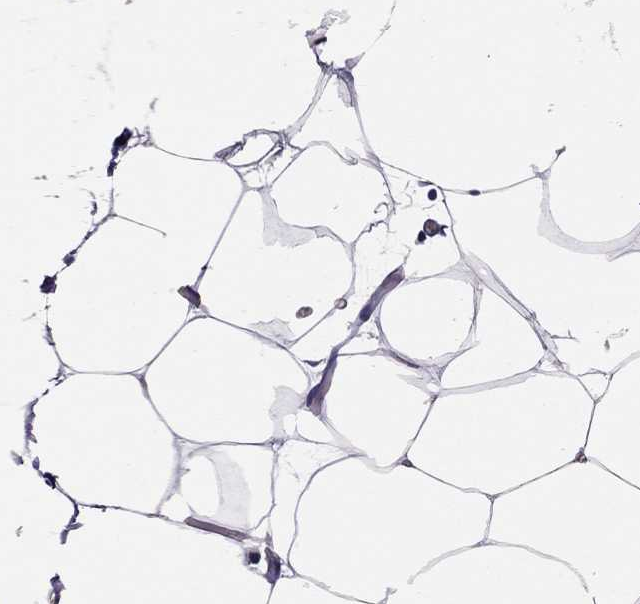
{"staining": {"intensity": "negative", "quantity": "none", "location": "none"}, "tissue": "adipose tissue", "cell_type": "Adipocytes", "image_type": "normal", "snomed": [{"axis": "morphology", "description": "Normal tissue, NOS"}, {"axis": "topography", "description": "Adipose tissue"}], "caption": "Adipocytes show no significant protein staining in benign adipose tissue. Nuclei are stained in blue.", "gene": "FRMD1", "patient": {"sex": "male", "age": 57}}